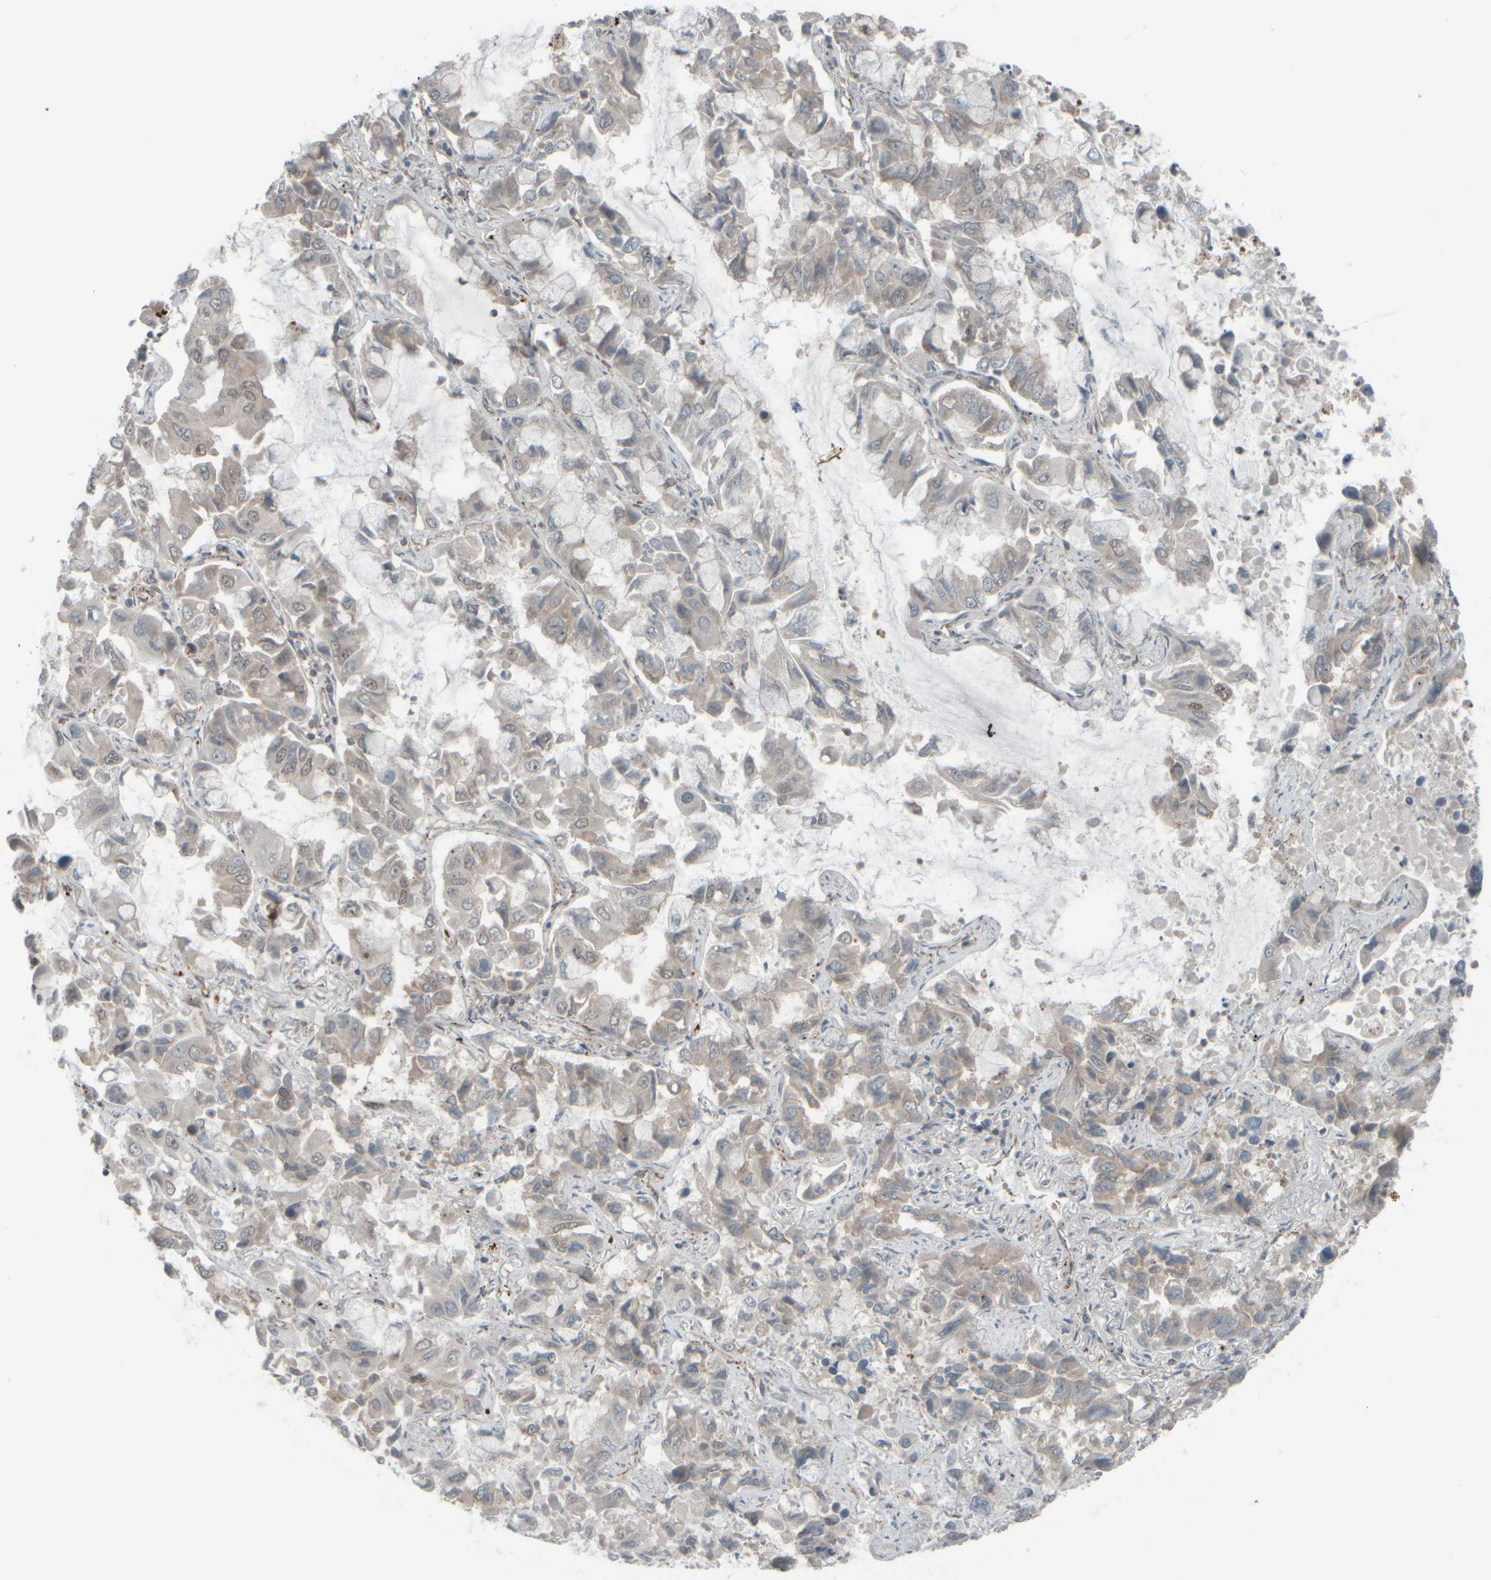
{"staining": {"intensity": "negative", "quantity": "none", "location": "none"}, "tissue": "lung cancer", "cell_type": "Tumor cells", "image_type": "cancer", "snomed": [{"axis": "morphology", "description": "Adenocarcinoma, NOS"}, {"axis": "topography", "description": "Lung"}], "caption": "DAB immunohistochemical staining of lung cancer displays no significant staining in tumor cells. (DAB (3,3'-diaminobenzidine) IHC visualized using brightfield microscopy, high magnification).", "gene": "GIGYF1", "patient": {"sex": "male", "age": 64}}